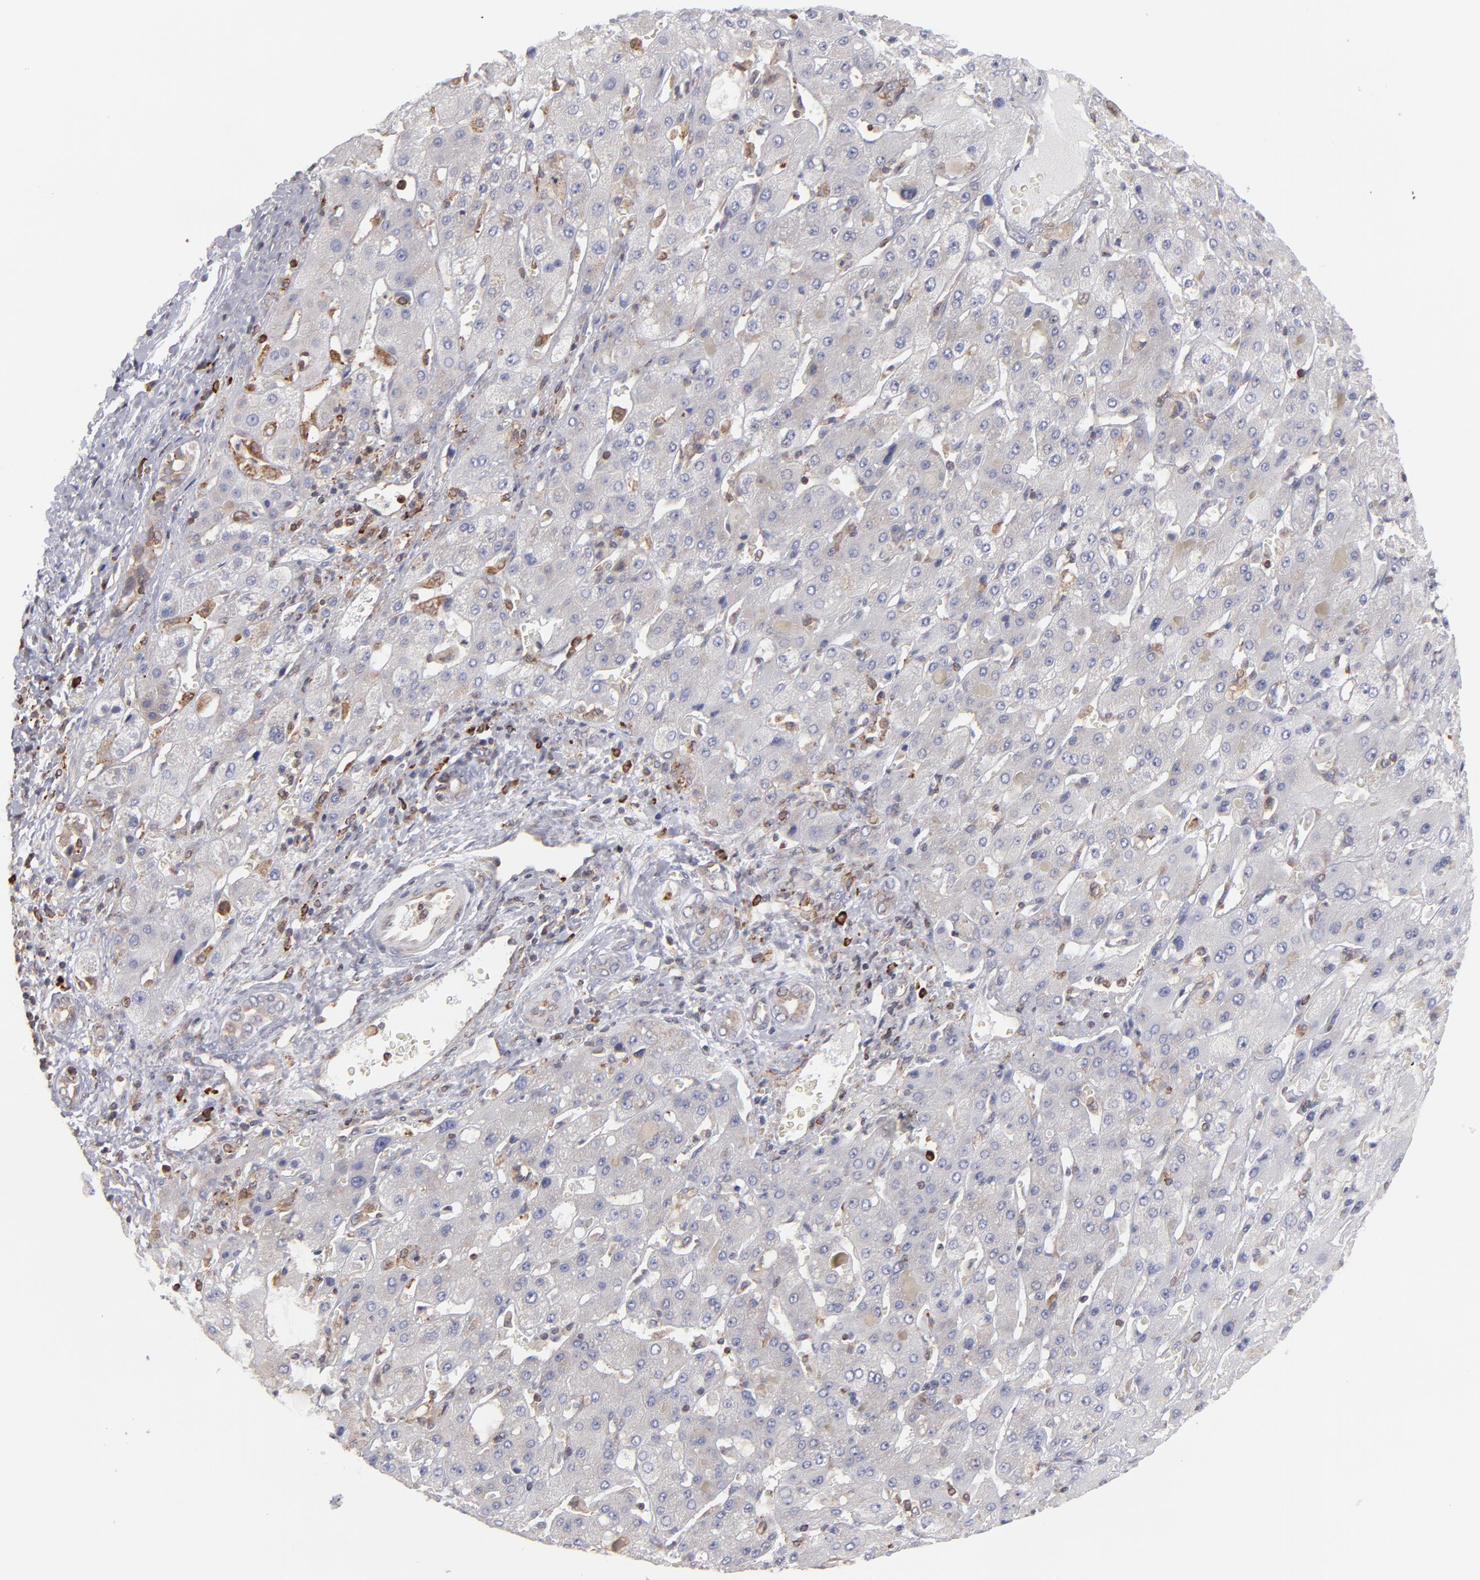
{"staining": {"intensity": "weak", "quantity": "<25%", "location": "cytoplasmic/membranous"}, "tissue": "liver cancer", "cell_type": "Tumor cells", "image_type": "cancer", "snomed": [{"axis": "morphology", "description": "Cholangiocarcinoma"}, {"axis": "topography", "description": "Liver"}], "caption": "High power microscopy photomicrograph of an IHC histopathology image of liver cancer (cholangiocarcinoma), revealing no significant positivity in tumor cells.", "gene": "TMX1", "patient": {"sex": "female", "age": 52}}